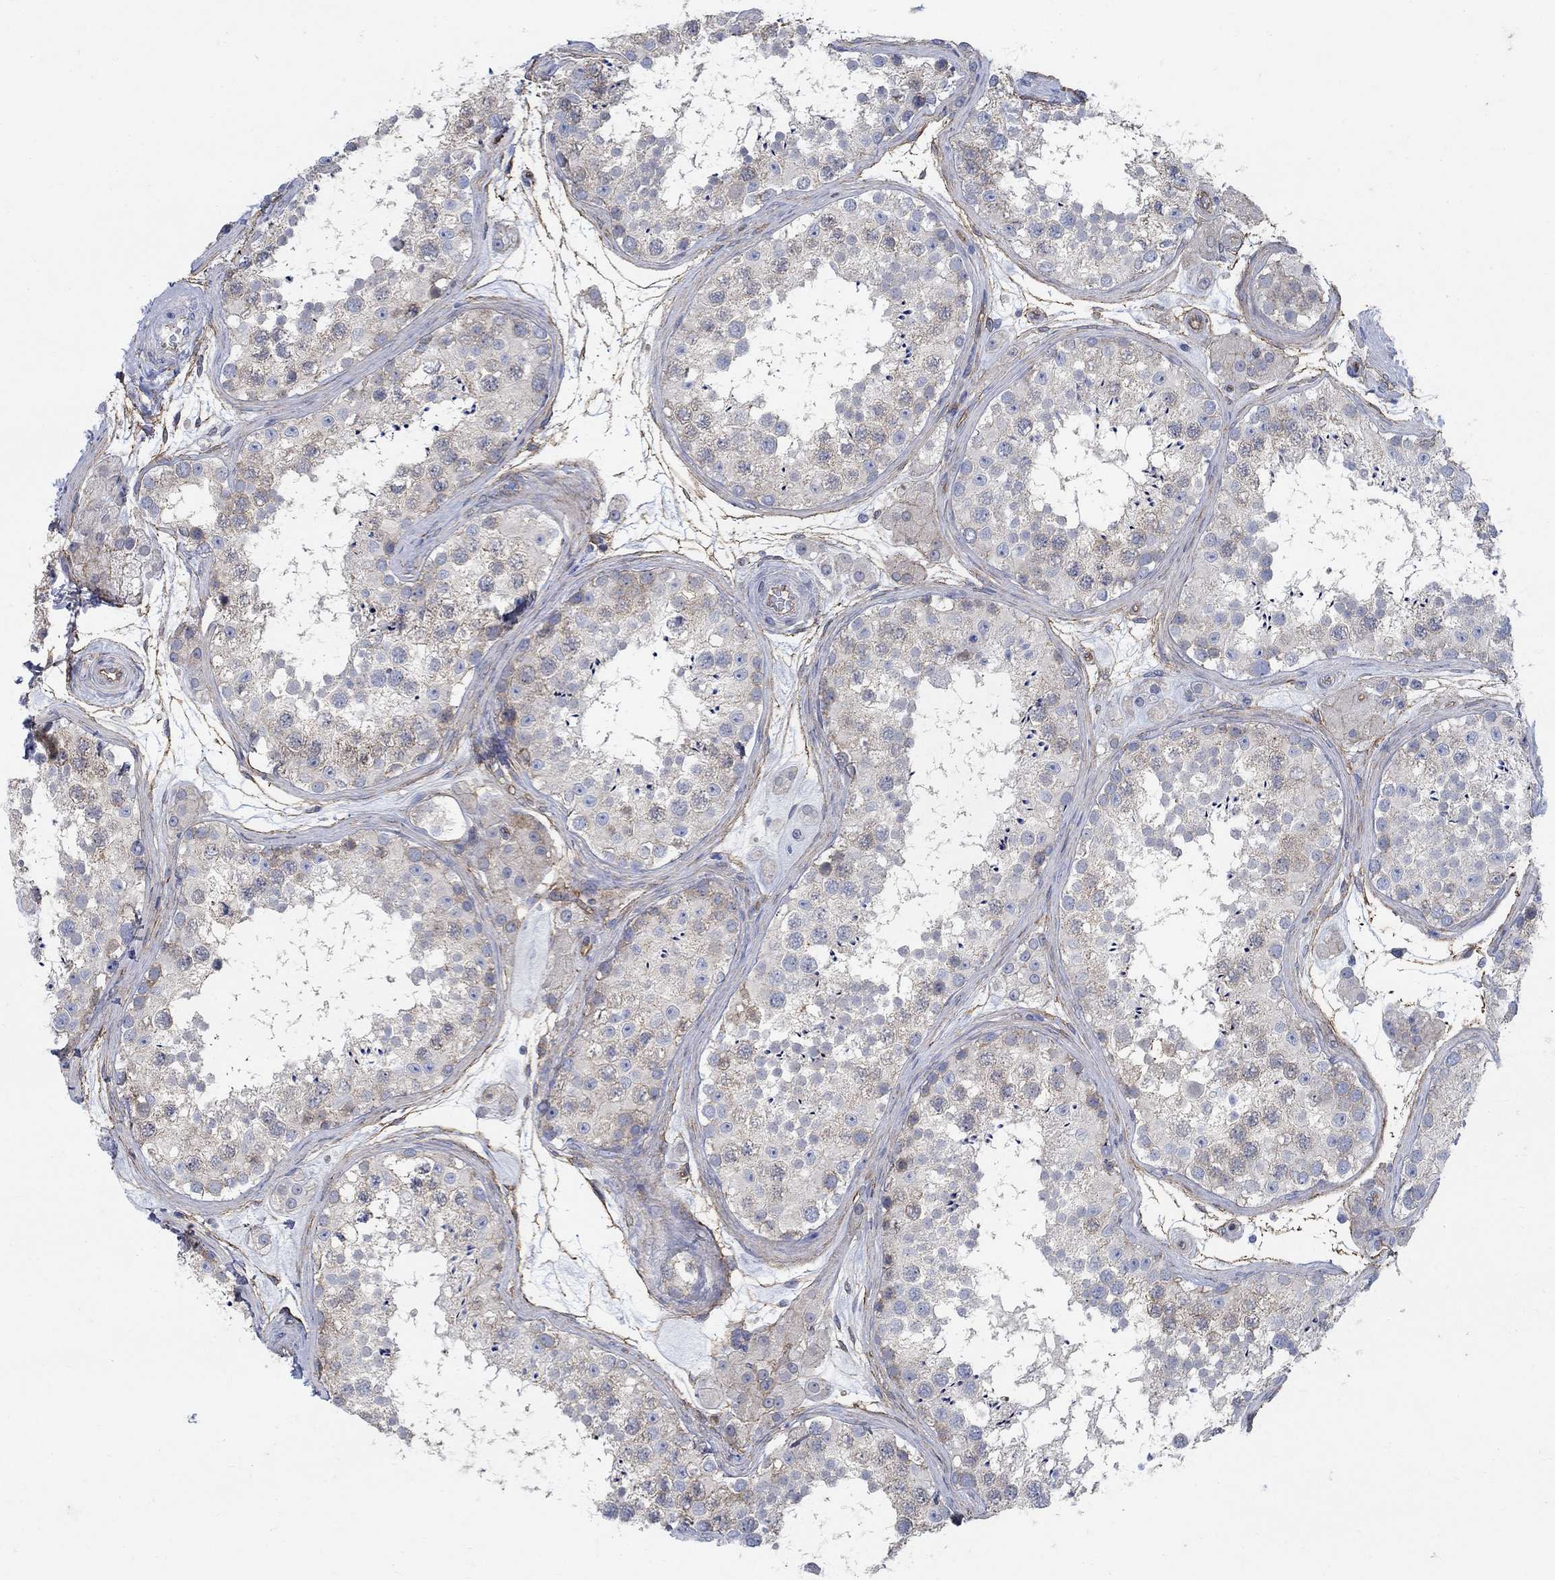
{"staining": {"intensity": "weak", "quantity": "<25%", "location": "cytoplasmic/membranous"}, "tissue": "testis", "cell_type": "Cells in seminiferous ducts", "image_type": "normal", "snomed": [{"axis": "morphology", "description": "Normal tissue, NOS"}, {"axis": "topography", "description": "Testis"}], "caption": "IHC histopathology image of normal testis: testis stained with DAB (3,3'-diaminobenzidine) demonstrates no significant protein staining in cells in seminiferous ducts.", "gene": "TMEM198", "patient": {"sex": "male", "age": 41}}